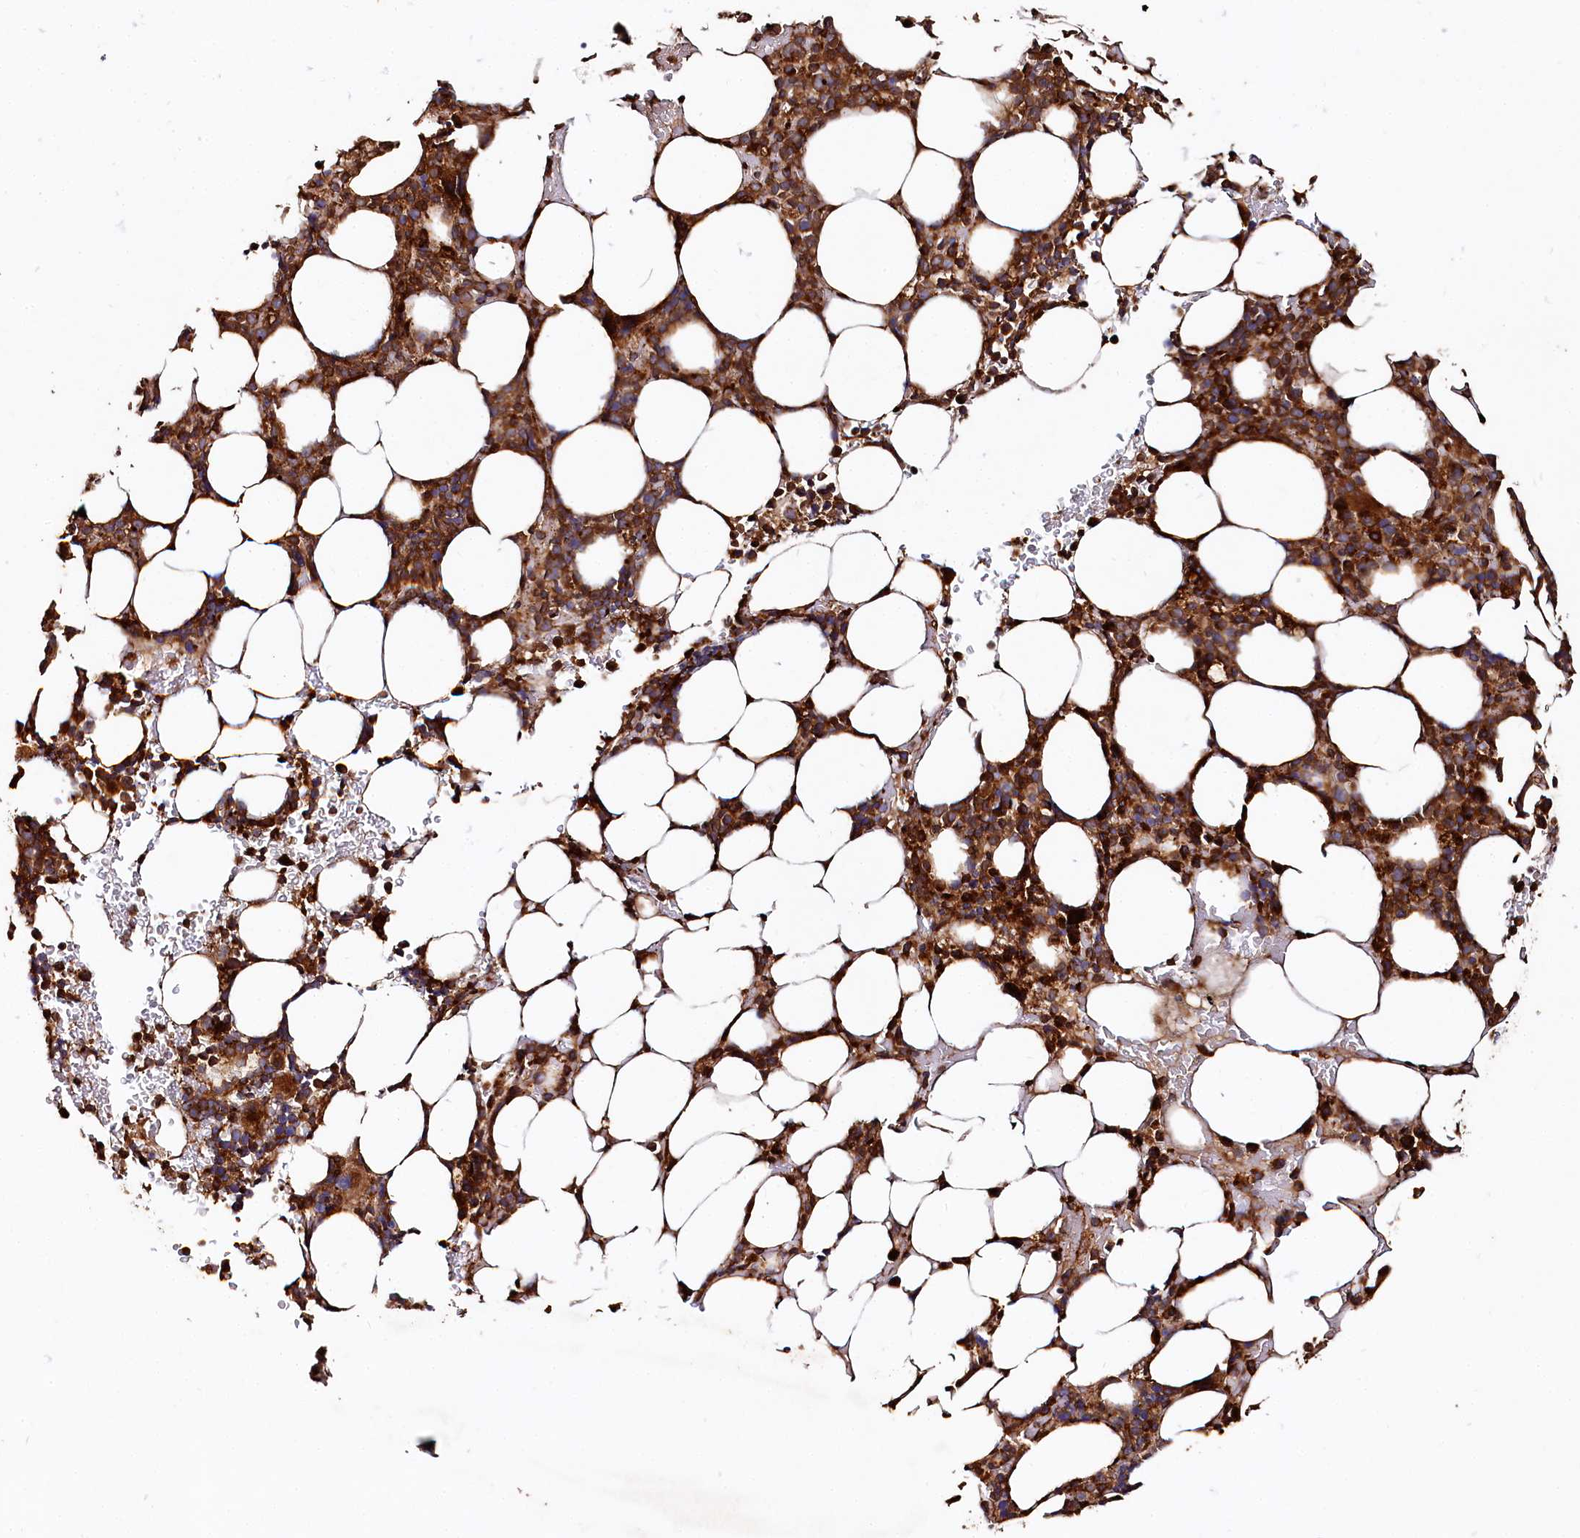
{"staining": {"intensity": "strong", "quantity": ">75%", "location": "cytoplasmic/membranous"}, "tissue": "bone marrow", "cell_type": "Hematopoietic cells", "image_type": "normal", "snomed": [{"axis": "morphology", "description": "Normal tissue, NOS"}, {"axis": "topography", "description": "Bone marrow"}], "caption": "An immunohistochemistry photomicrograph of normal tissue is shown. Protein staining in brown shows strong cytoplasmic/membranous positivity in bone marrow within hematopoietic cells.", "gene": "WDR73", "patient": {"sex": "male", "age": 78}}